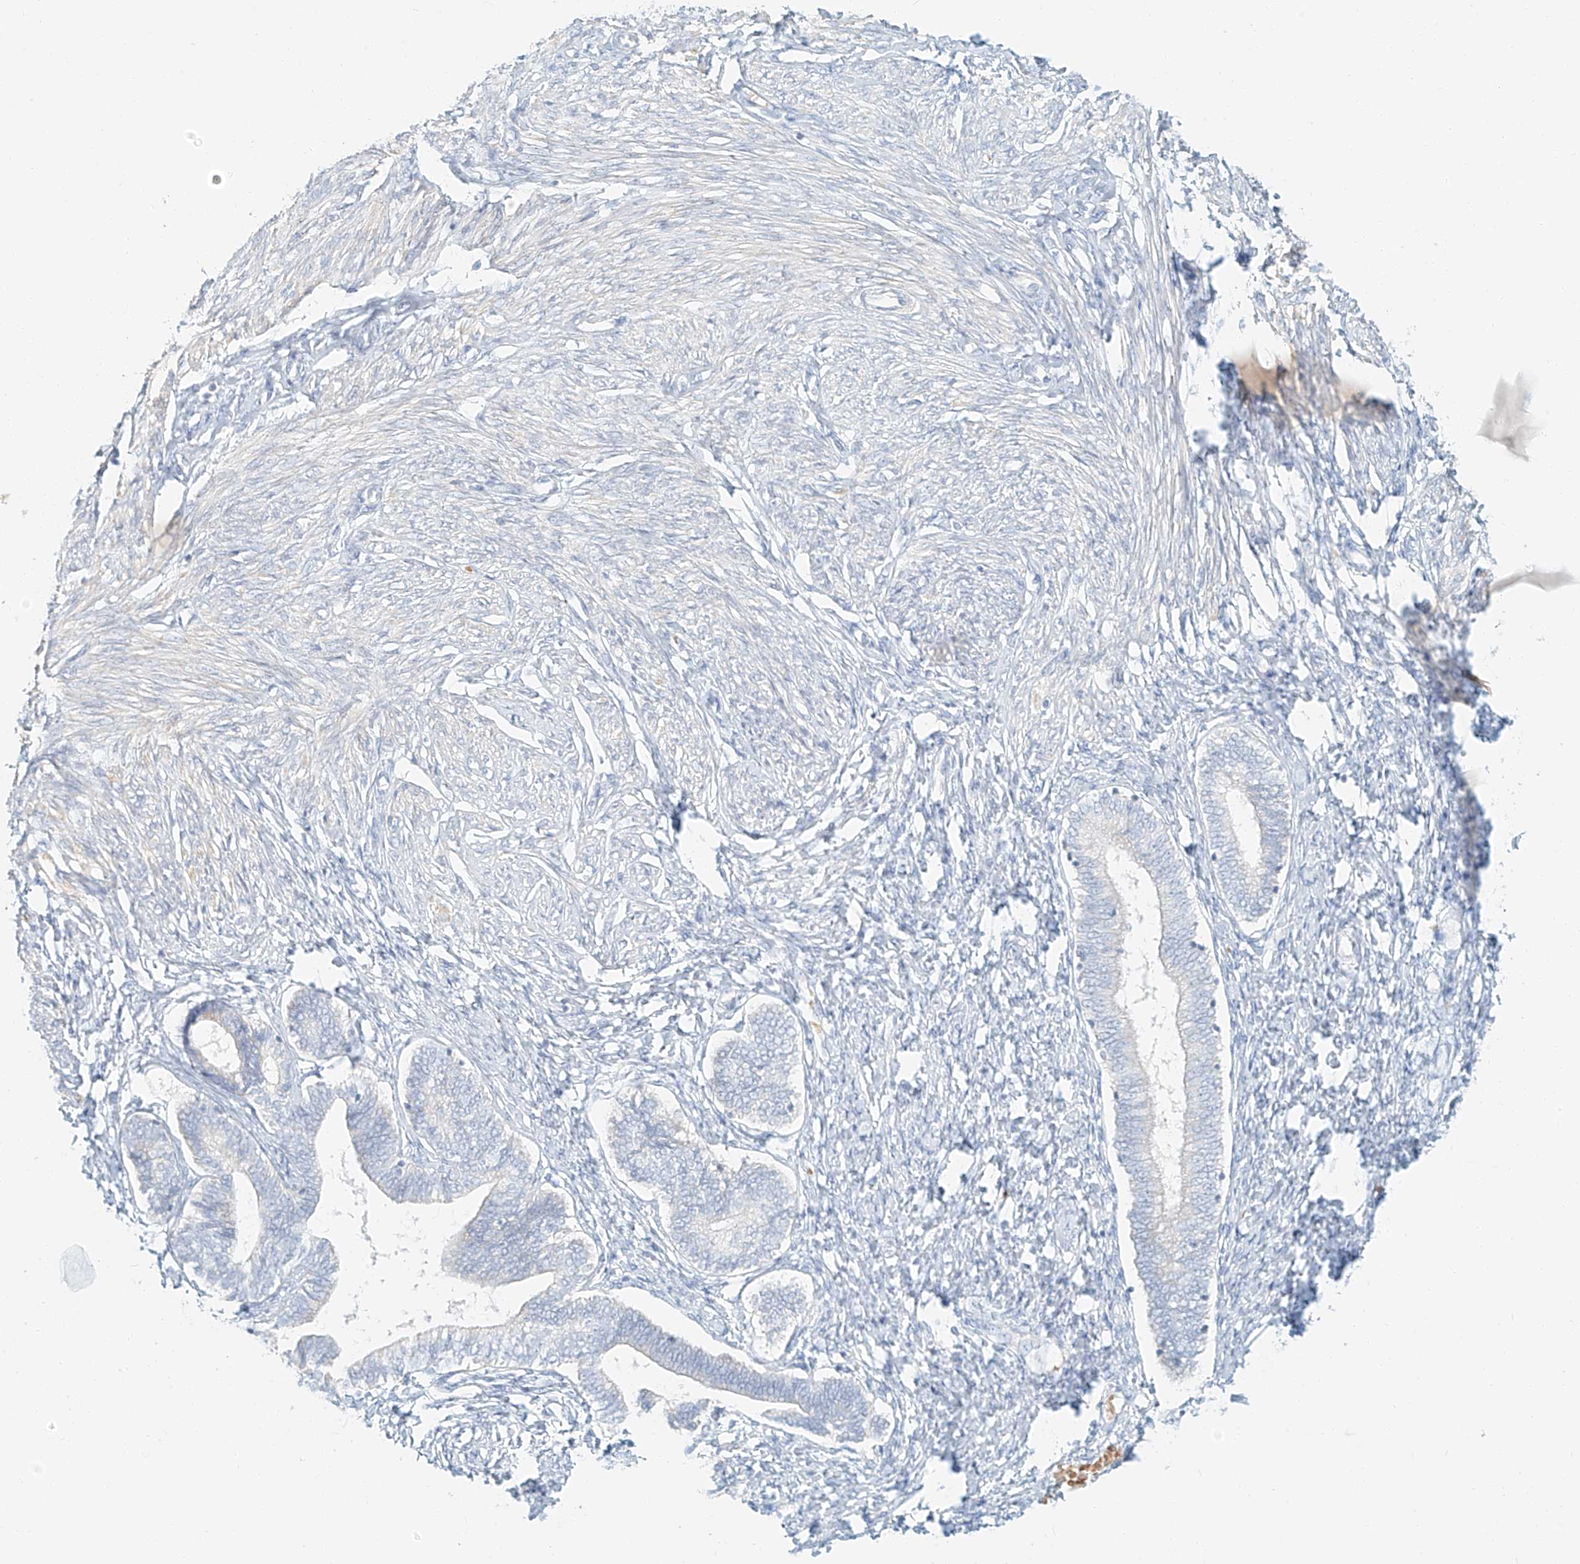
{"staining": {"intensity": "negative", "quantity": "none", "location": "none"}, "tissue": "endometrium", "cell_type": "Cells in endometrial stroma", "image_type": "normal", "snomed": [{"axis": "morphology", "description": "Normal tissue, NOS"}, {"axis": "topography", "description": "Endometrium"}], "caption": "Immunohistochemical staining of benign human endometrium reveals no significant staining in cells in endometrial stroma.", "gene": "PGC", "patient": {"sex": "female", "age": 72}}